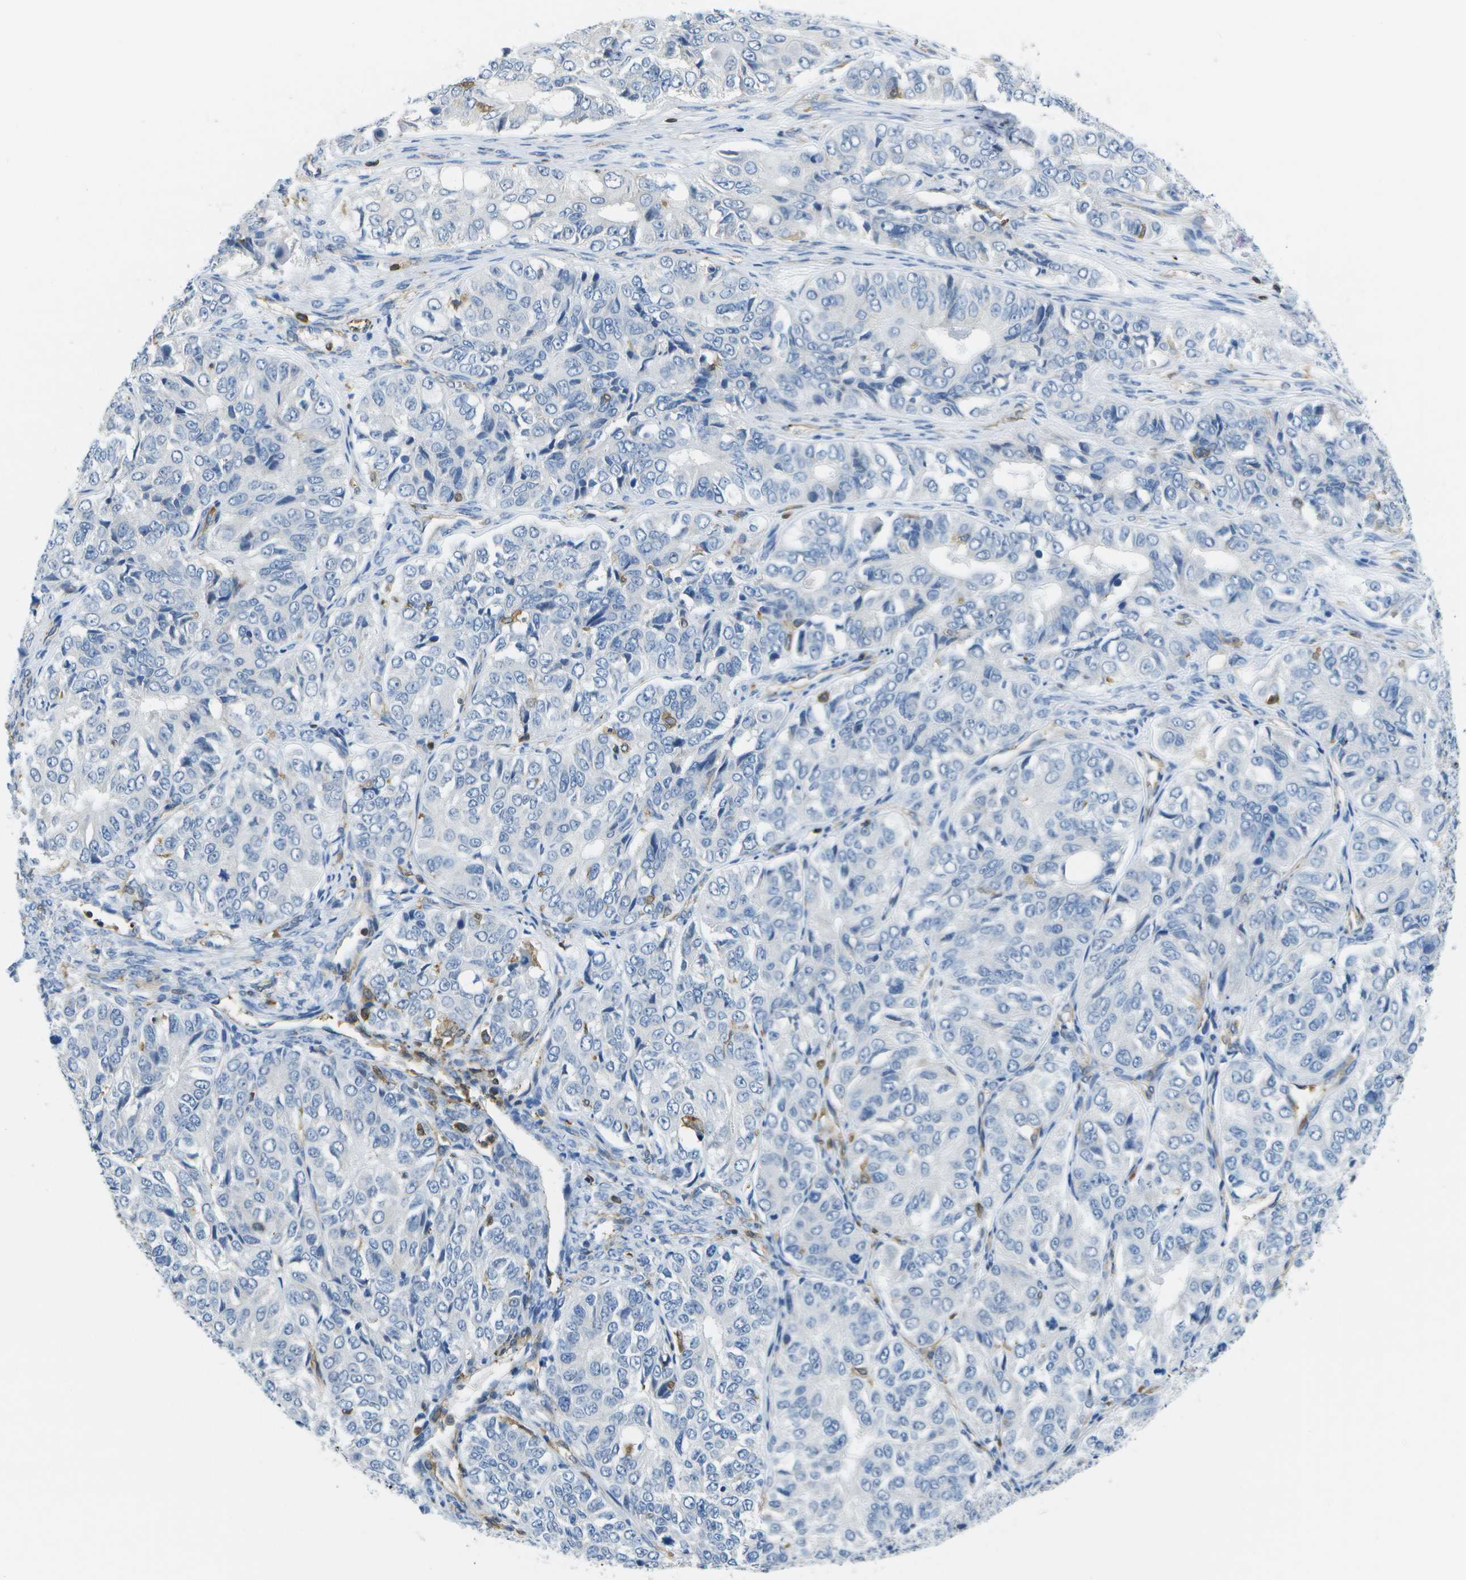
{"staining": {"intensity": "negative", "quantity": "none", "location": "none"}, "tissue": "ovarian cancer", "cell_type": "Tumor cells", "image_type": "cancer", "snomed": [{"axis": "morphology", "description": "Carcinoma, endometroid"}, {"axis": "topography", "description": "Ovary"}], "caption": "Immunohistochemical staining of human ovarian cancer (endometroid carcinoma) shows no significant positivity in tumor cells.", "gene": "RCSD1", "patient": {"sex": "female", "age": 51}}